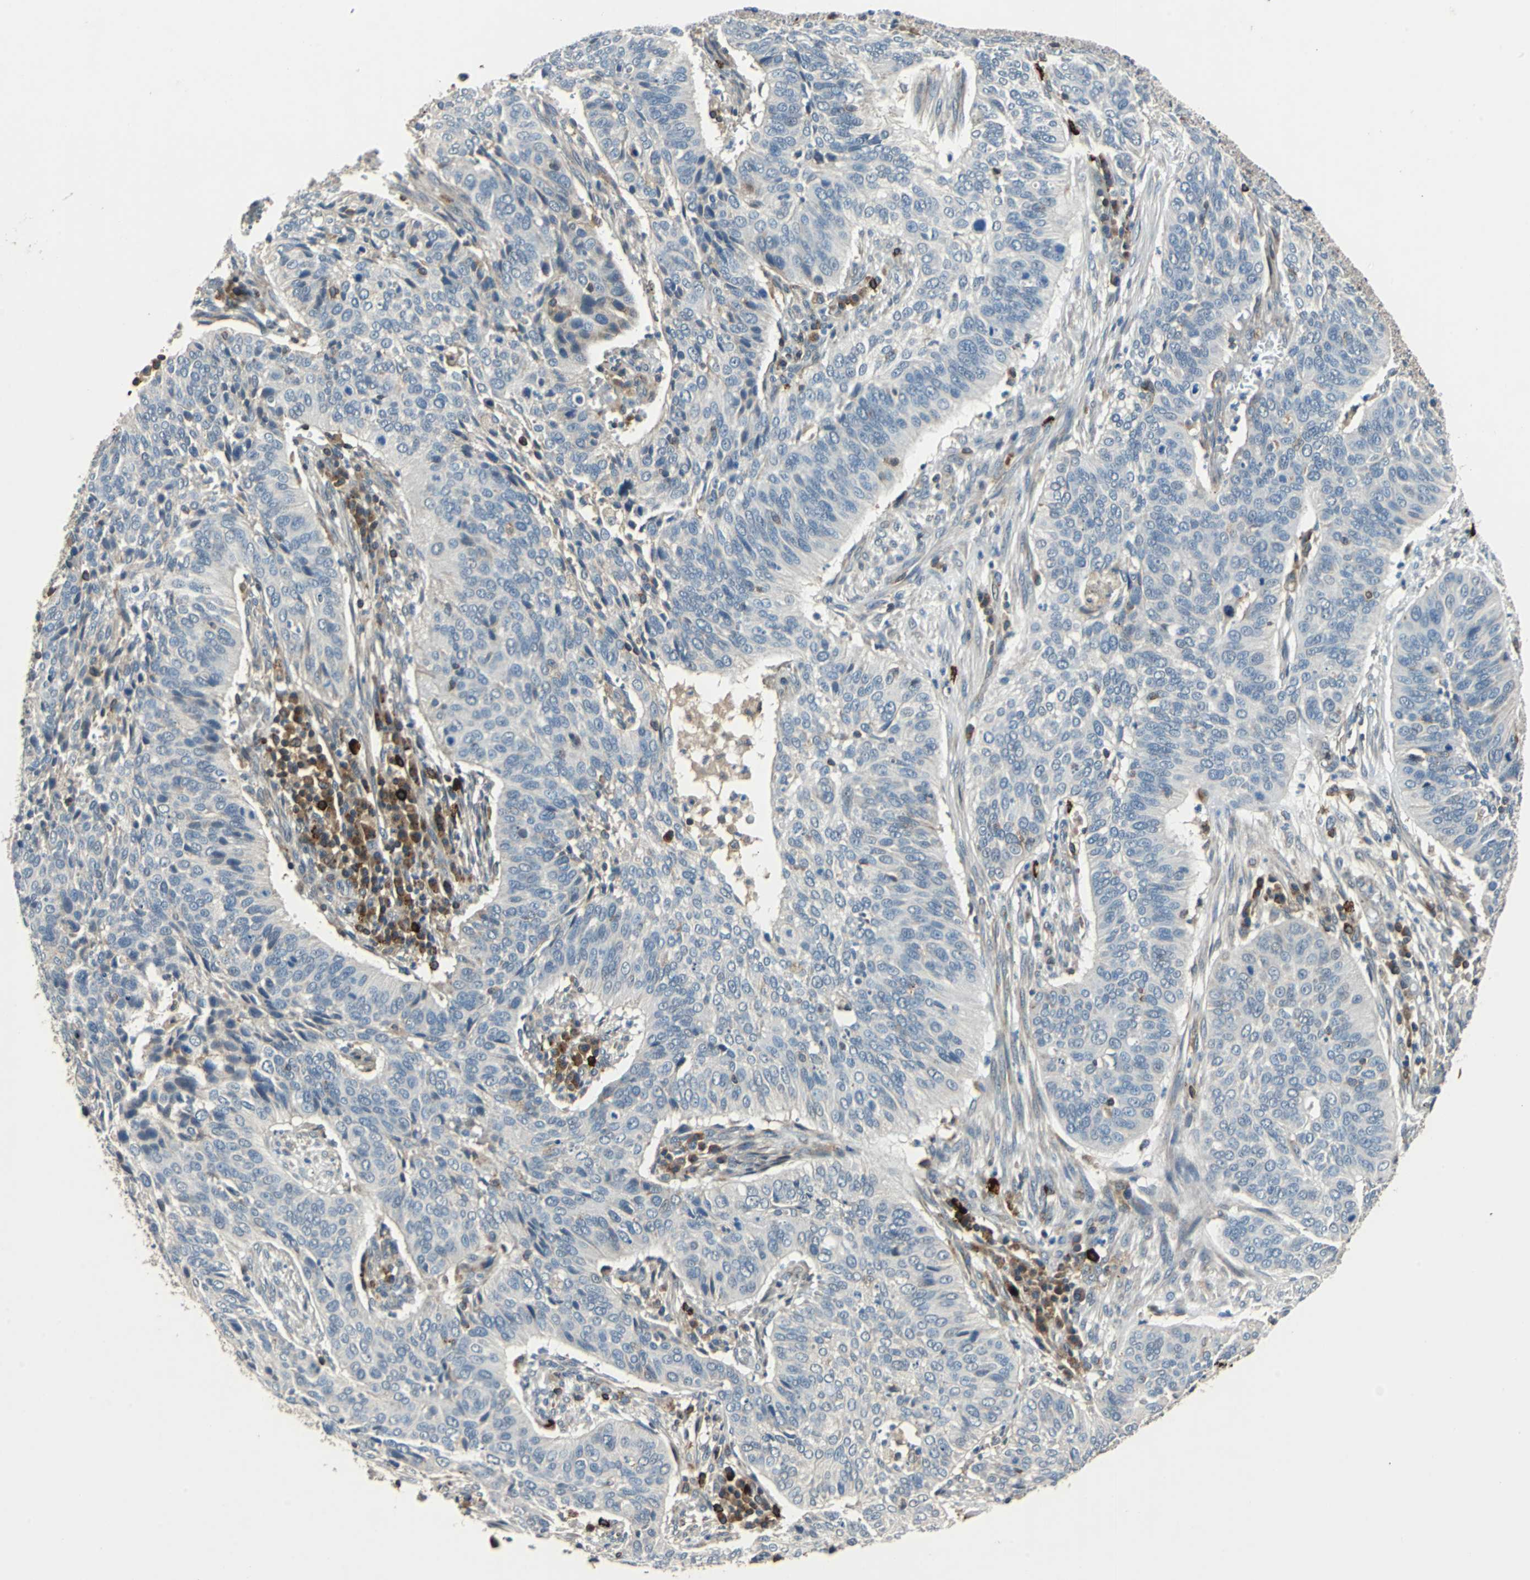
{"staining": {"intensity": "weak", "quantity": "<25%", "location": "cytoplasmic/membranous"}, "tissue": "cervical cancer", "cell_type": "Tumor cells", "image_type": "cancer", "snomed": [{"axis": "morphology", "description": "Squamous cell carcinoma, NOS"}, {"axis": "topography", "description": "Cervix"}], "caption": "An IHC photomicrograph of squamous cell carcinoma (cervical) is shown. There is no staining in tumor cells of squamous cell carcinoma (cervical).", "gene": "SLC19A2", "patient": {"sex": "female", "age": 39}}